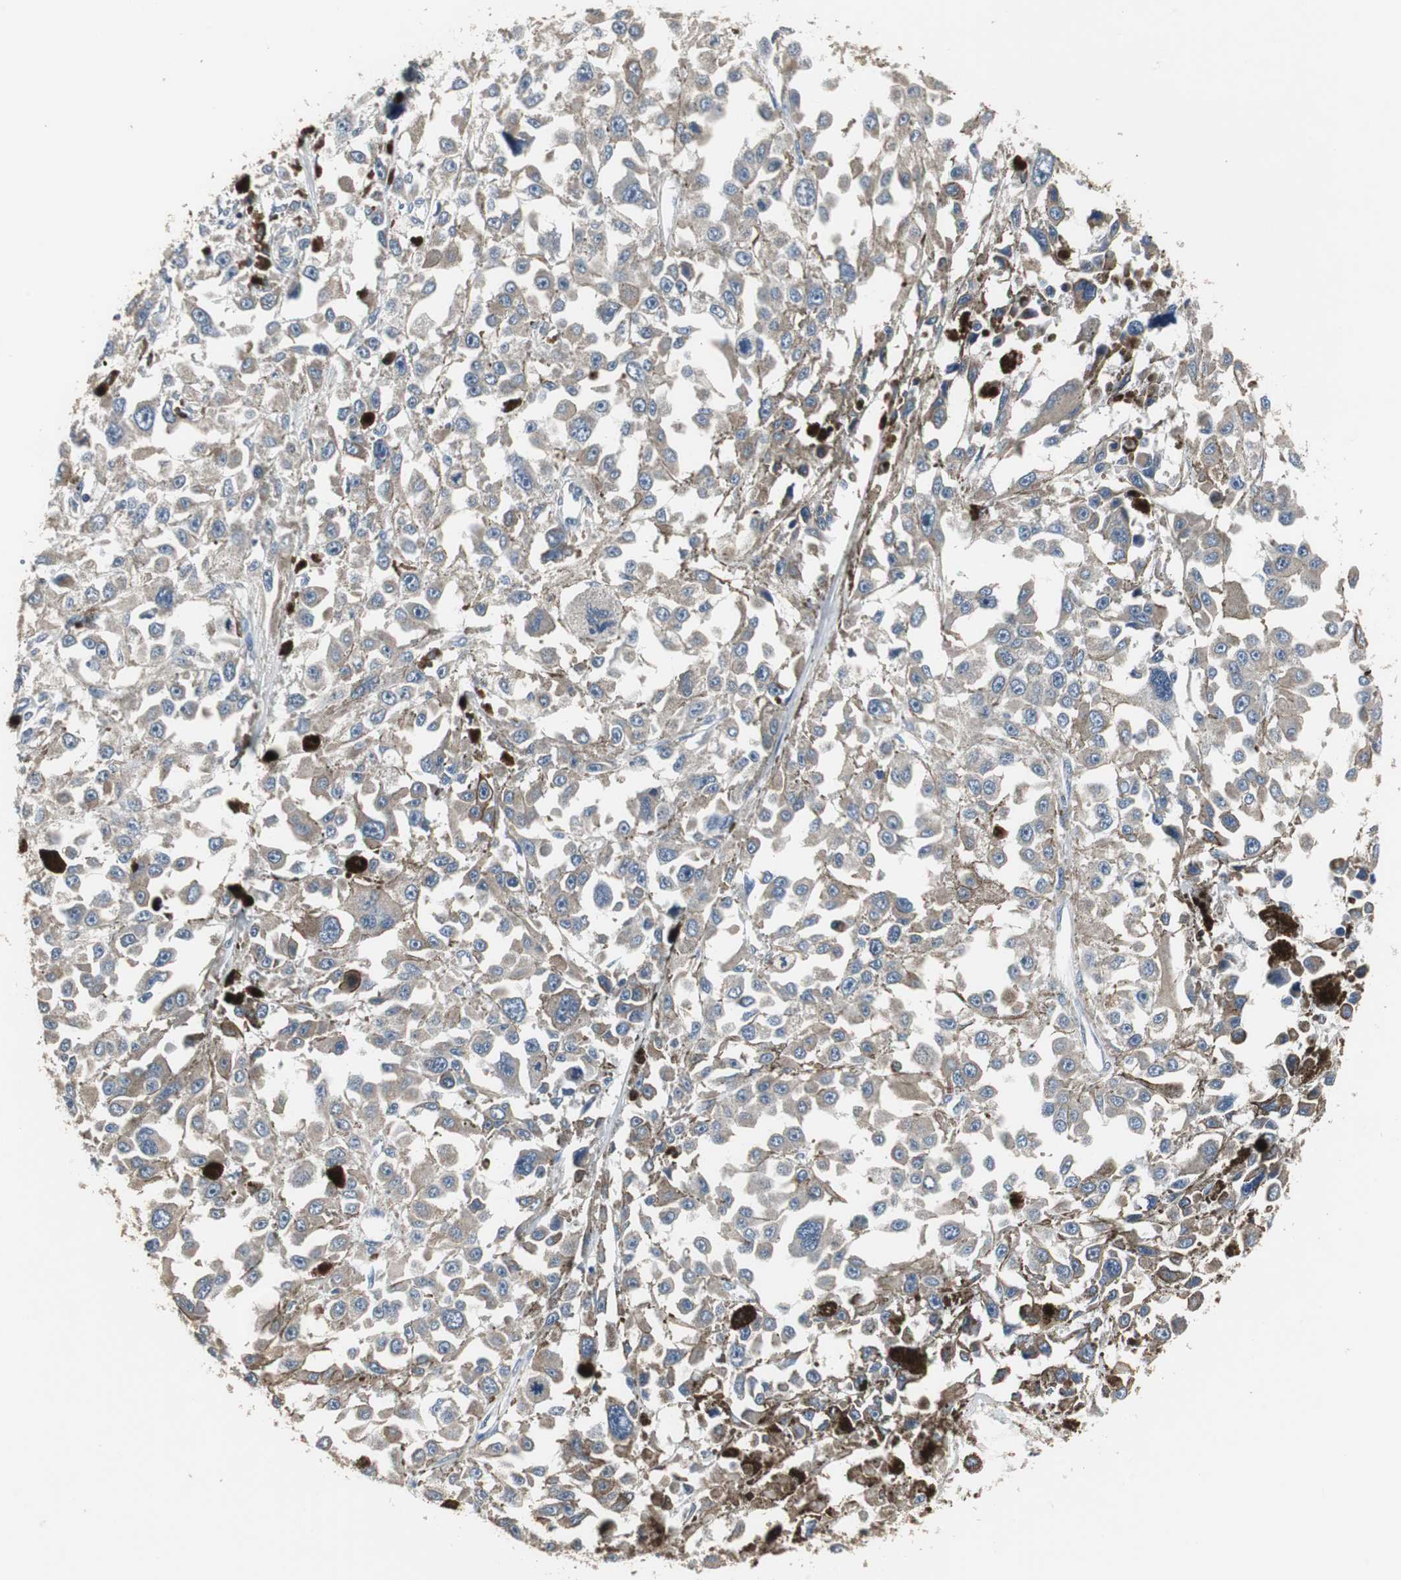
{"staining": {"intensity": "weak", "quantity": ">75%", "location": "cytoplasmic/membranous"}, "tissue": "melanoma", "cell_type": "Tumor cells", "image_type": "cancer", "snomed": [{"axis": "morphology", "description": "Malignant melanoma, Metastatic site"}, {"axis": "topography", "description": "Lymph node"}], "caption": "A brown stain shows weak cytoplasmic/membranous positivity of a protein in human melanoma tumor cells.", "gene": "NCF2", "patient": {"sex": "male", "age": 59}}